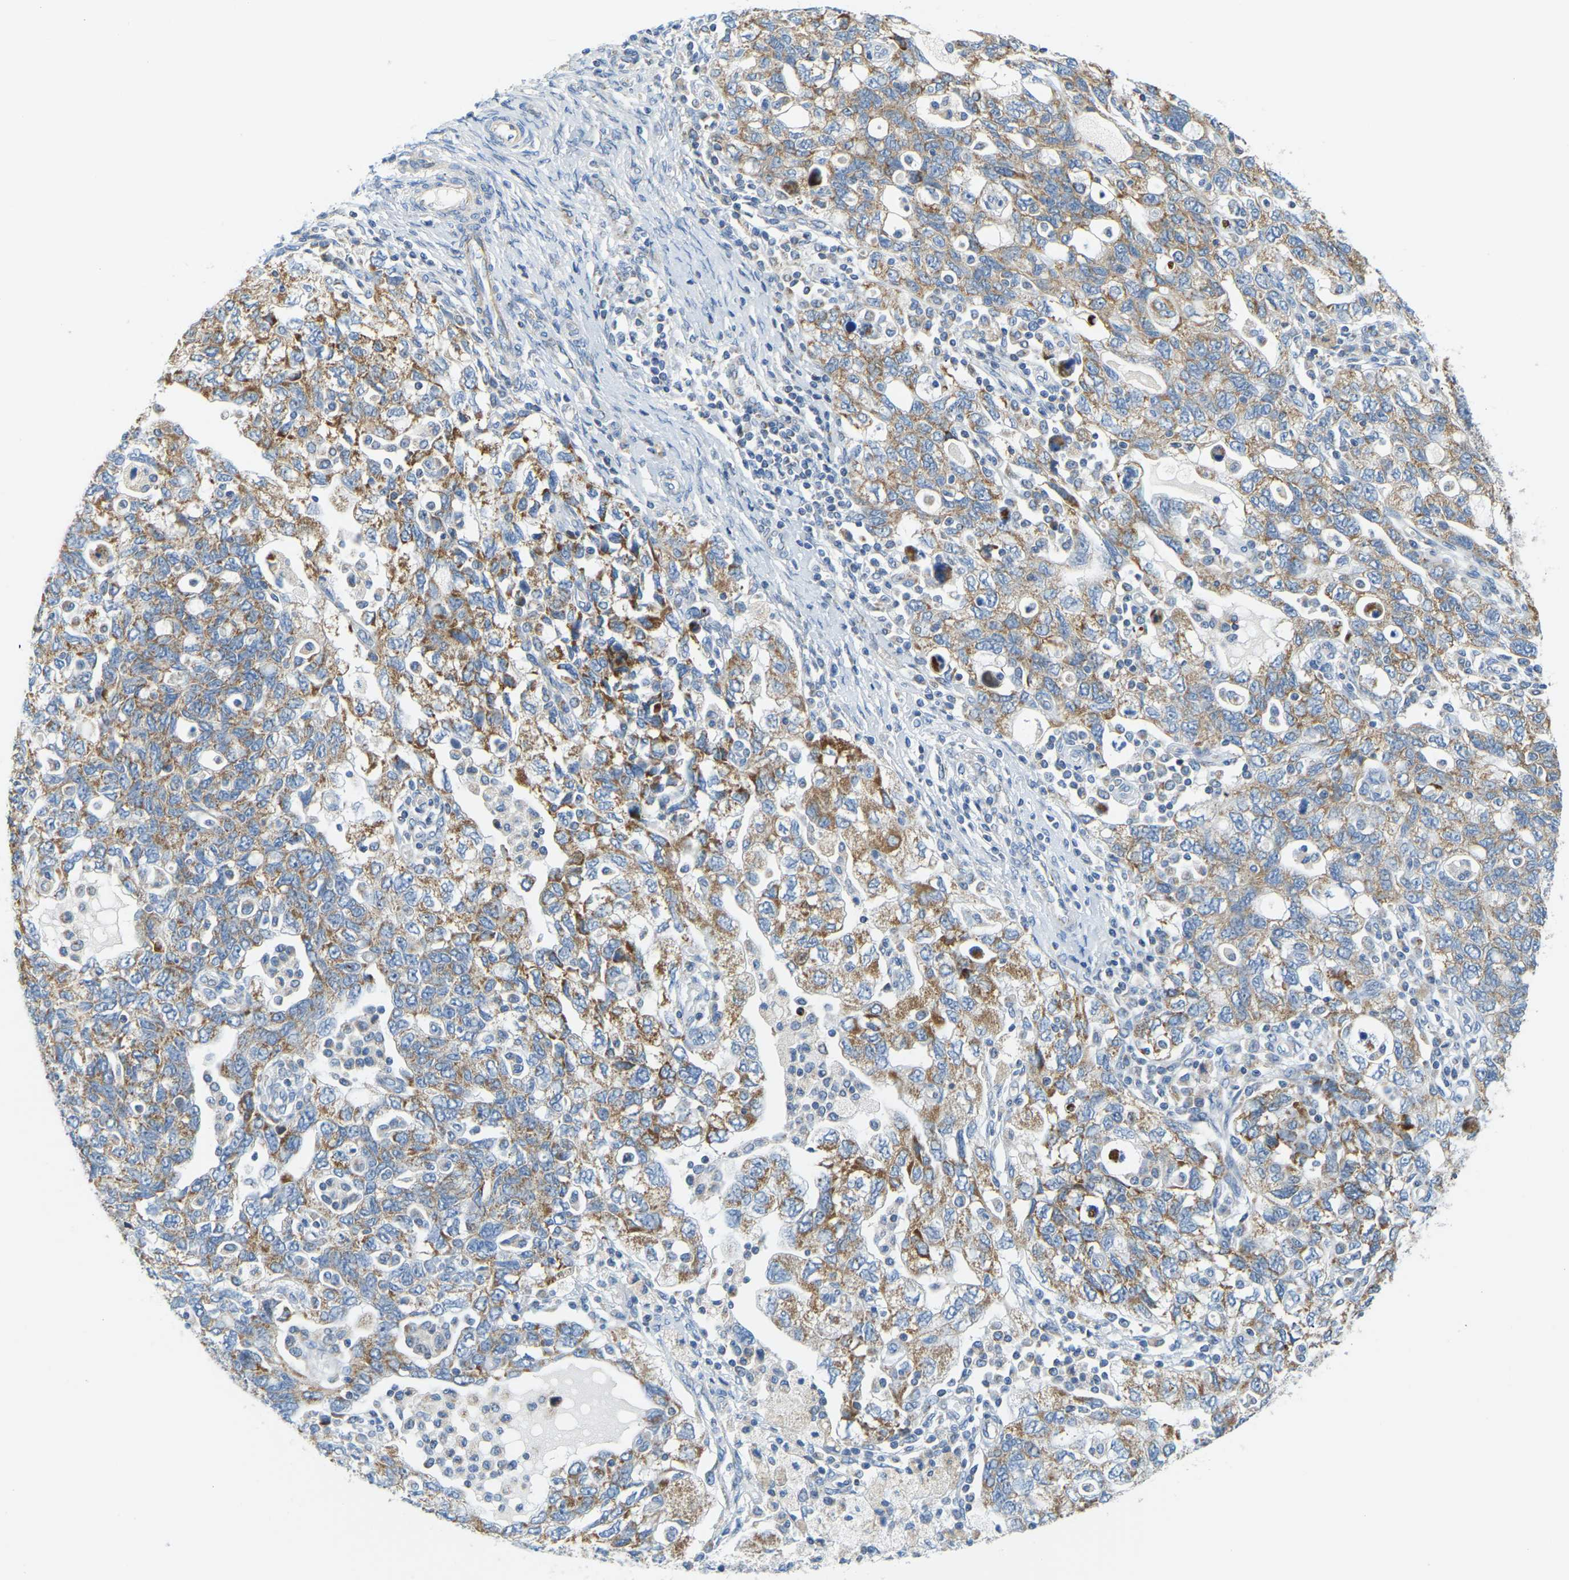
{"staining": {"intensity": "moderate", "quantity": ">75%", "location": "cytoplasmic/membranous"}, "tissue": "ovarian cancer", "cell_type": "Tumor cells", "image_type": "cancer", "snomed": [{"axis": "morphology", "description": "Carcinoma, NOS"}, {"axis": "morphology", "description": "Cystadenocarcinoma, serous, NOS"}, {"axis": "topography", "description": "Ovary"}], "caption": "Immunohistochemistry of human ovarian cancer (carcinoma) shows medium levels of moderate cytoplasmic/membranous expression in approximately >75% of tumor cells.", "gene": "GDA", "patient": {"sex": "female", "age": 69}}